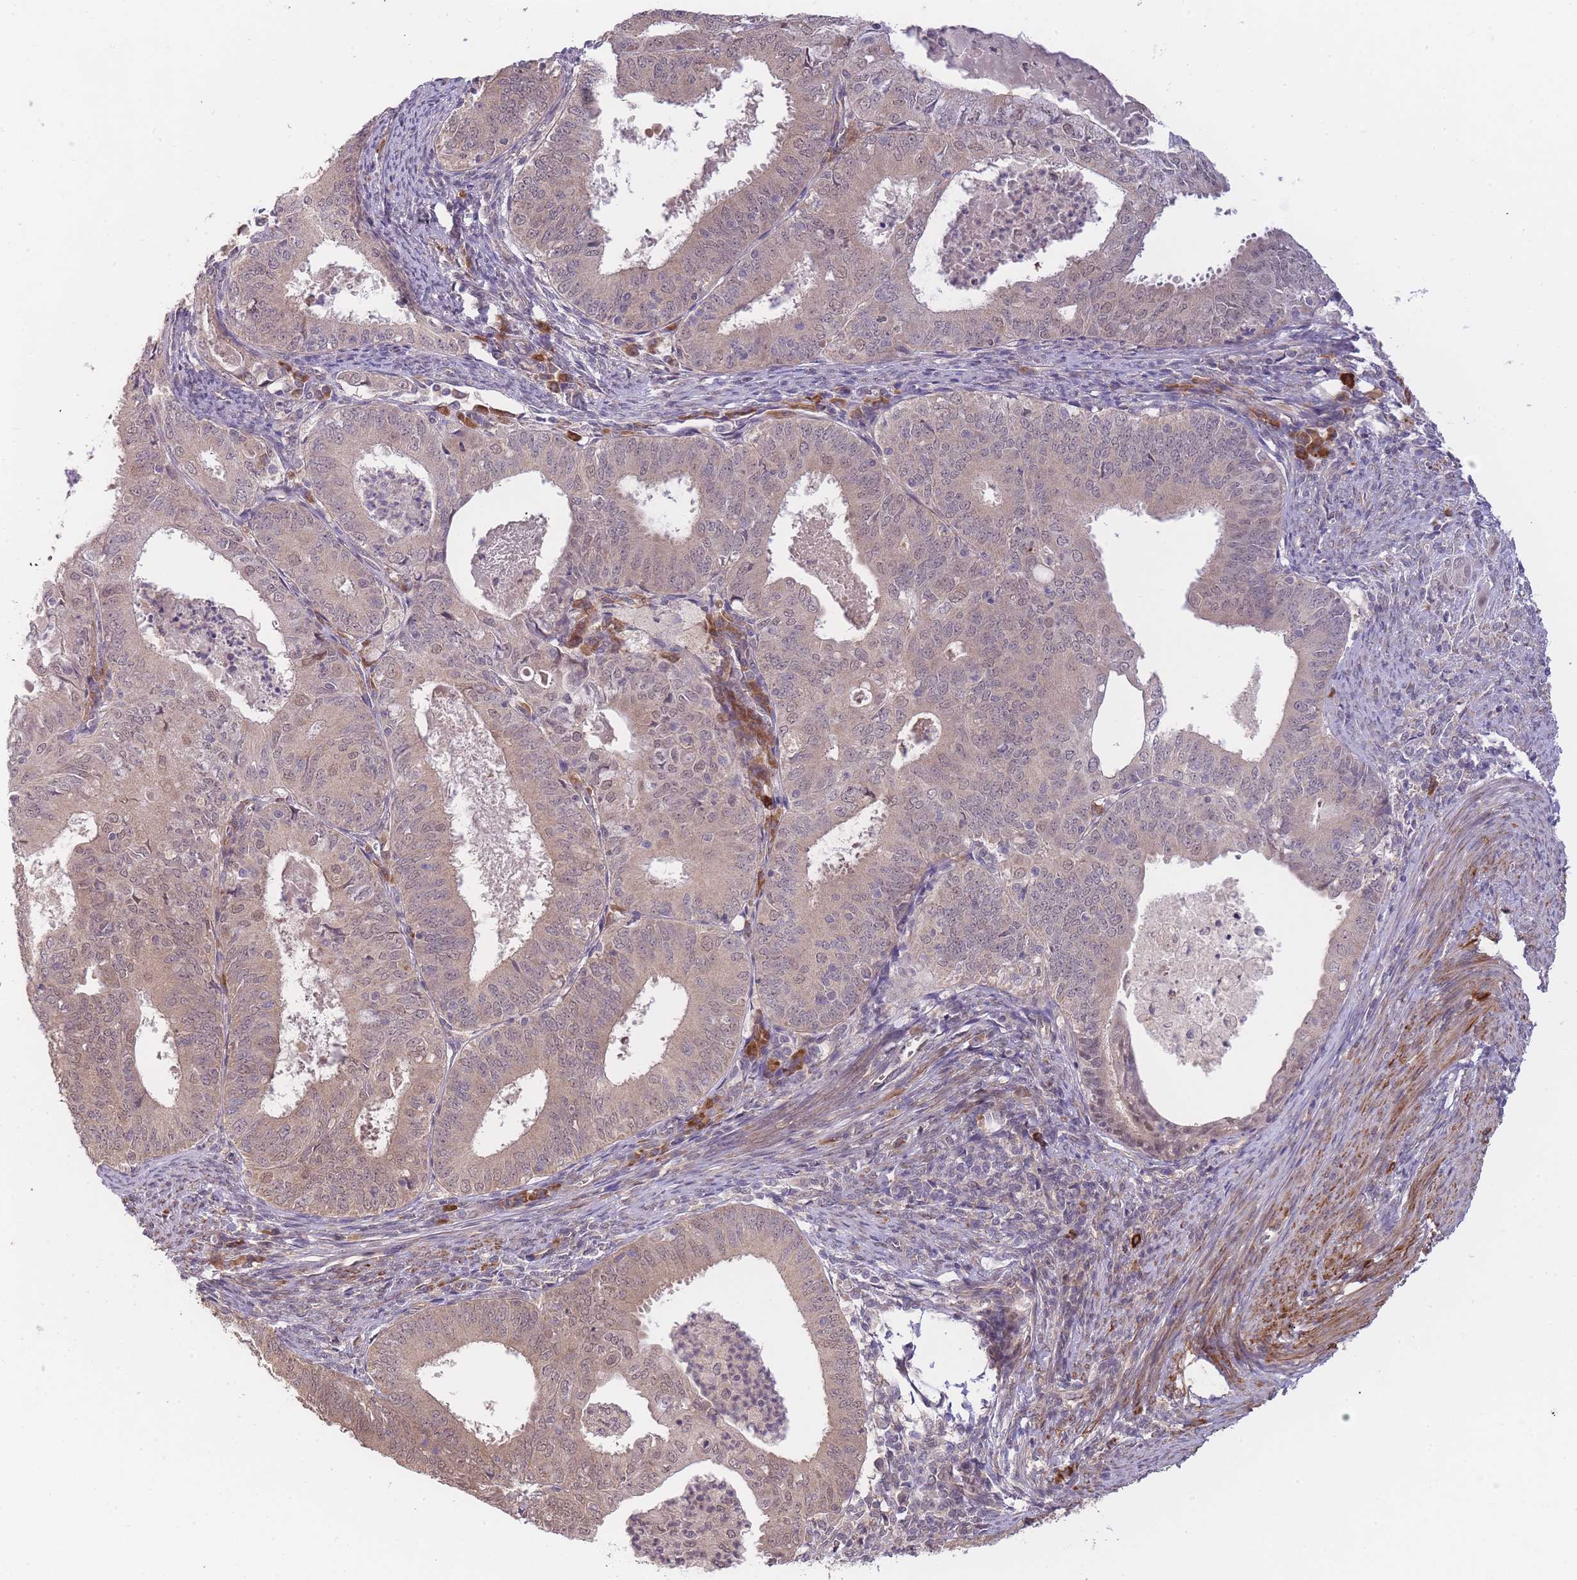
{"staining": {"intensity": "weak", "quantity": ">75%", "location": "cytoplasmic/membranous,nuclear"}, "tissue": "endometrial cancer", "cell_type": "Tumor cells", "image_type": "cancer", "snomed": [{"axis": "morphology", "description": "Adenocarcinoma, NOS"}, {"axis": "topography", "description": "Endometrium"}], "caption": "A photomicrograph showing weak cytoplasmic/membranous and nuclear expression in approximately >75% of tumor cells in adenocarcinoma (endometrial), as visualized by brown immunohistochemical staining.", "gene": "SMC6", "patient": {"sex": "female", "age": 57}}